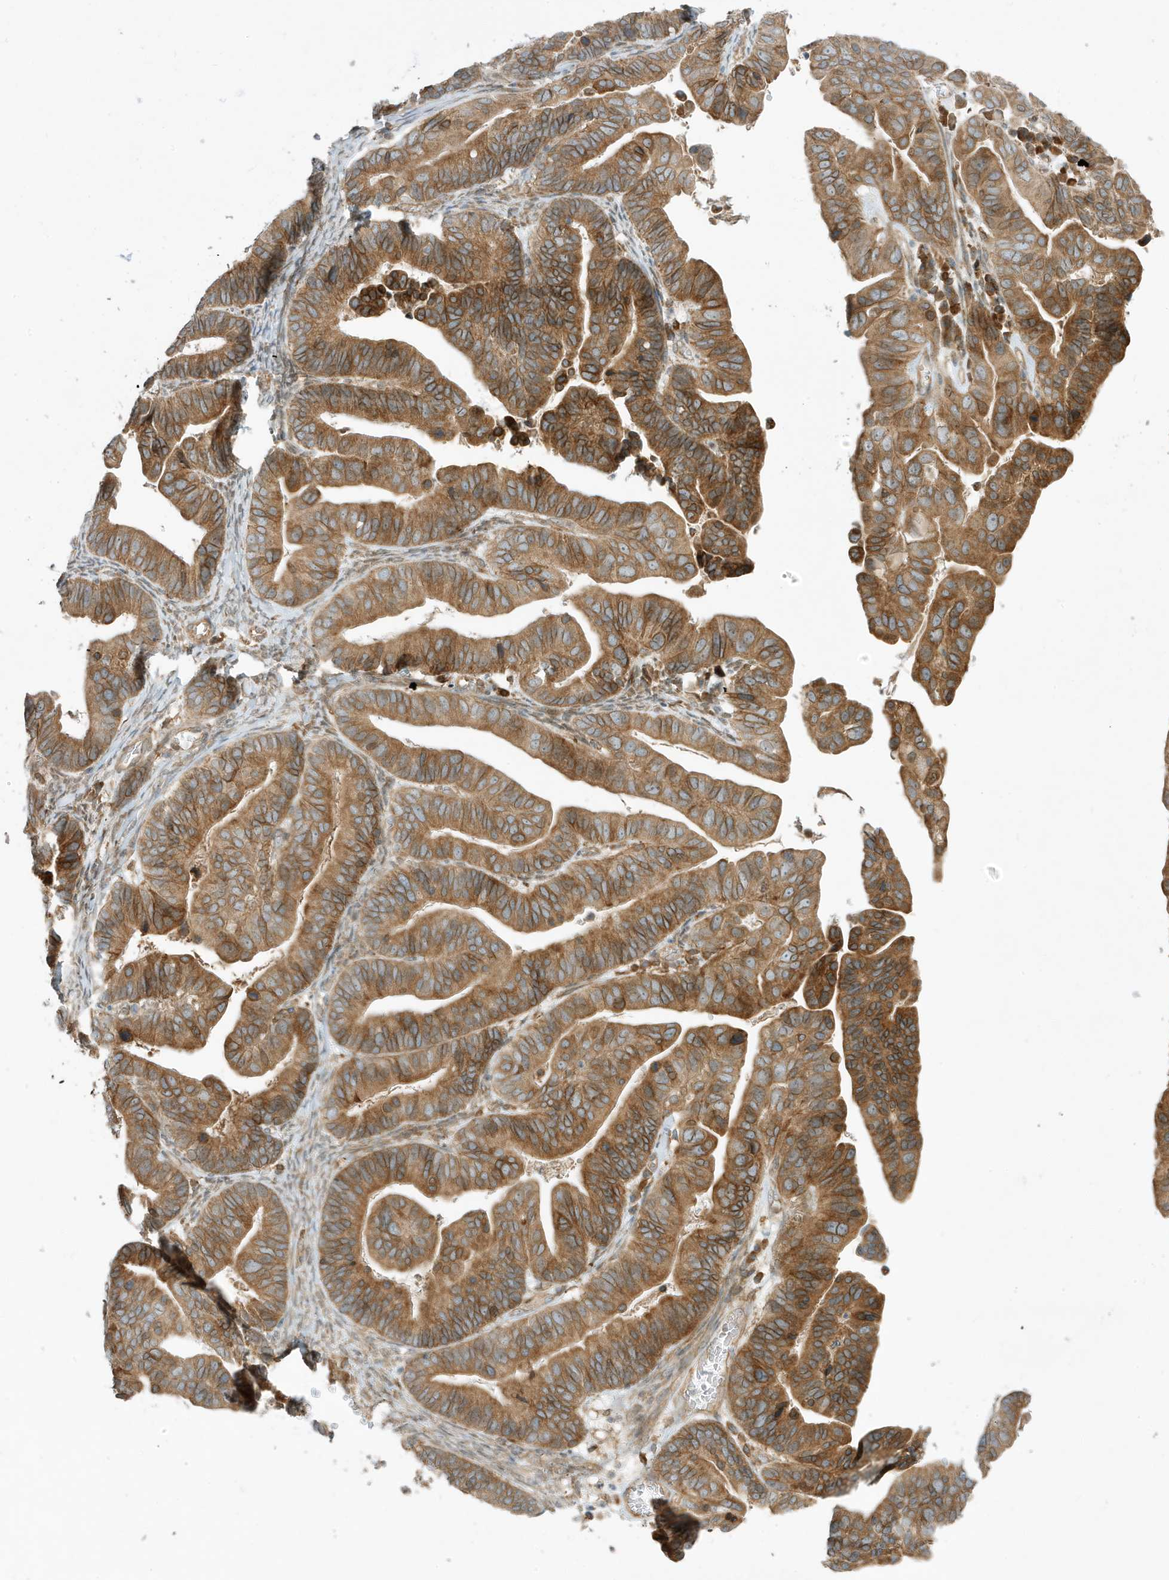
{"staining": {"intensity": "moderate", "quantity": ">75%", "location": "cytoplasmic/membranous"}, "tissue": "ovarian cancer", "cell_type": "Tumor cells", "image_type": "cancer", "snomed": [{"axis": "morphology", "description": "Cystadenocarcinoma, serous, NOS"}, {"axis": "topography", "description": "Ovary"}], "caption": "DAB immunohistochemical staining of human ovarian serous cystadenocarcinoma reveals moderate cytoplasmic/membranous protein positivity in about >75% of tumor cells.", "gene": "SCARF2", "patient": {"sex": "female", "age": 56}}